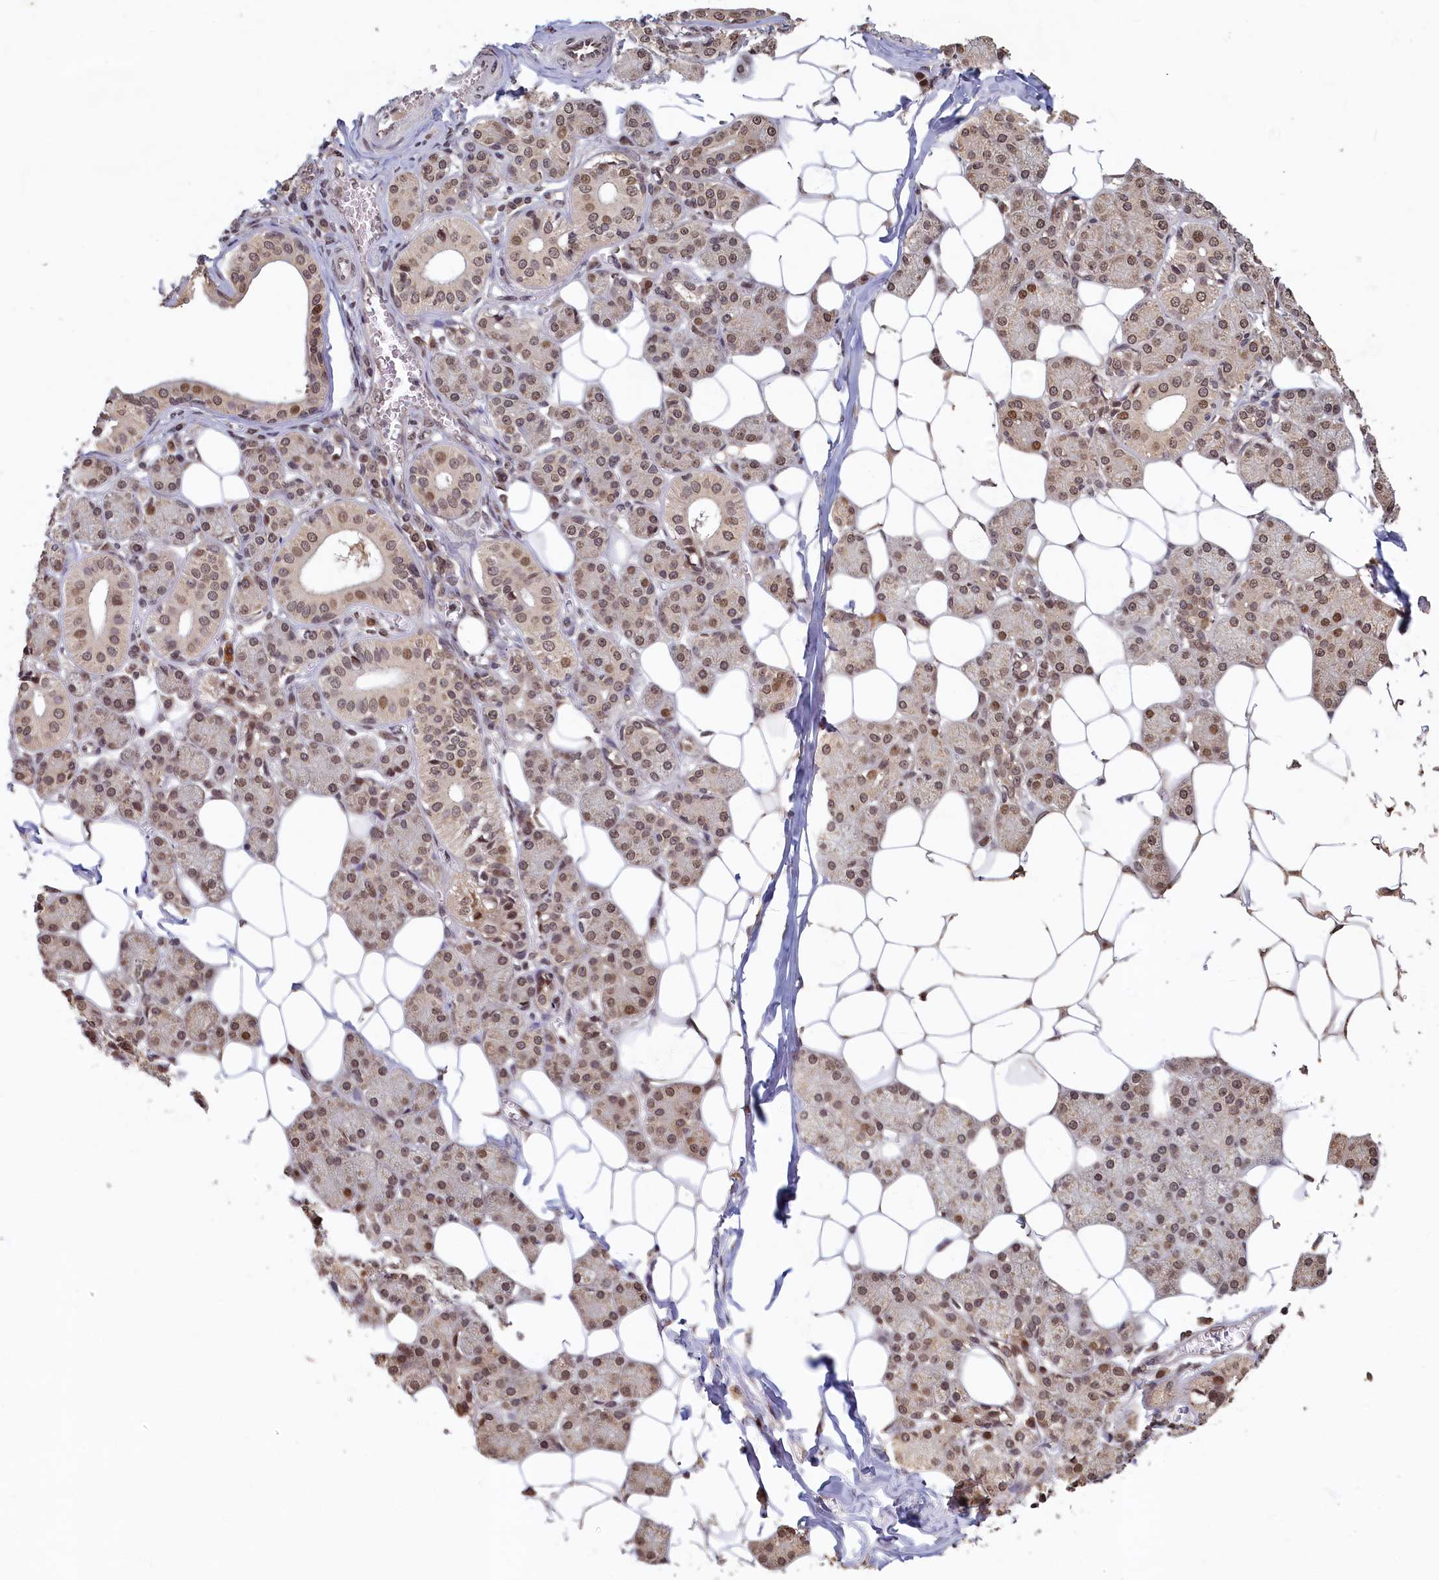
{"staining": {"intensity": "moderate", "quantity": ">75%", "location": "nuclear"}, "tissue": "salivary gland", "cell_type": "Glandular cells", "image_type": "normal", "snomed": [{"axis": "morphology", "description": "Normal tissue, NOS"}, {"axis": "topography", "description": "Salivary gland"}], "caption": "Salivary gland stained for a protein (brown) exhibits moderate nuclear positive expression in about >75% of glandular cells.", "gene": "CKAP2L", "patient": {"sex": "female", "age": 33}}